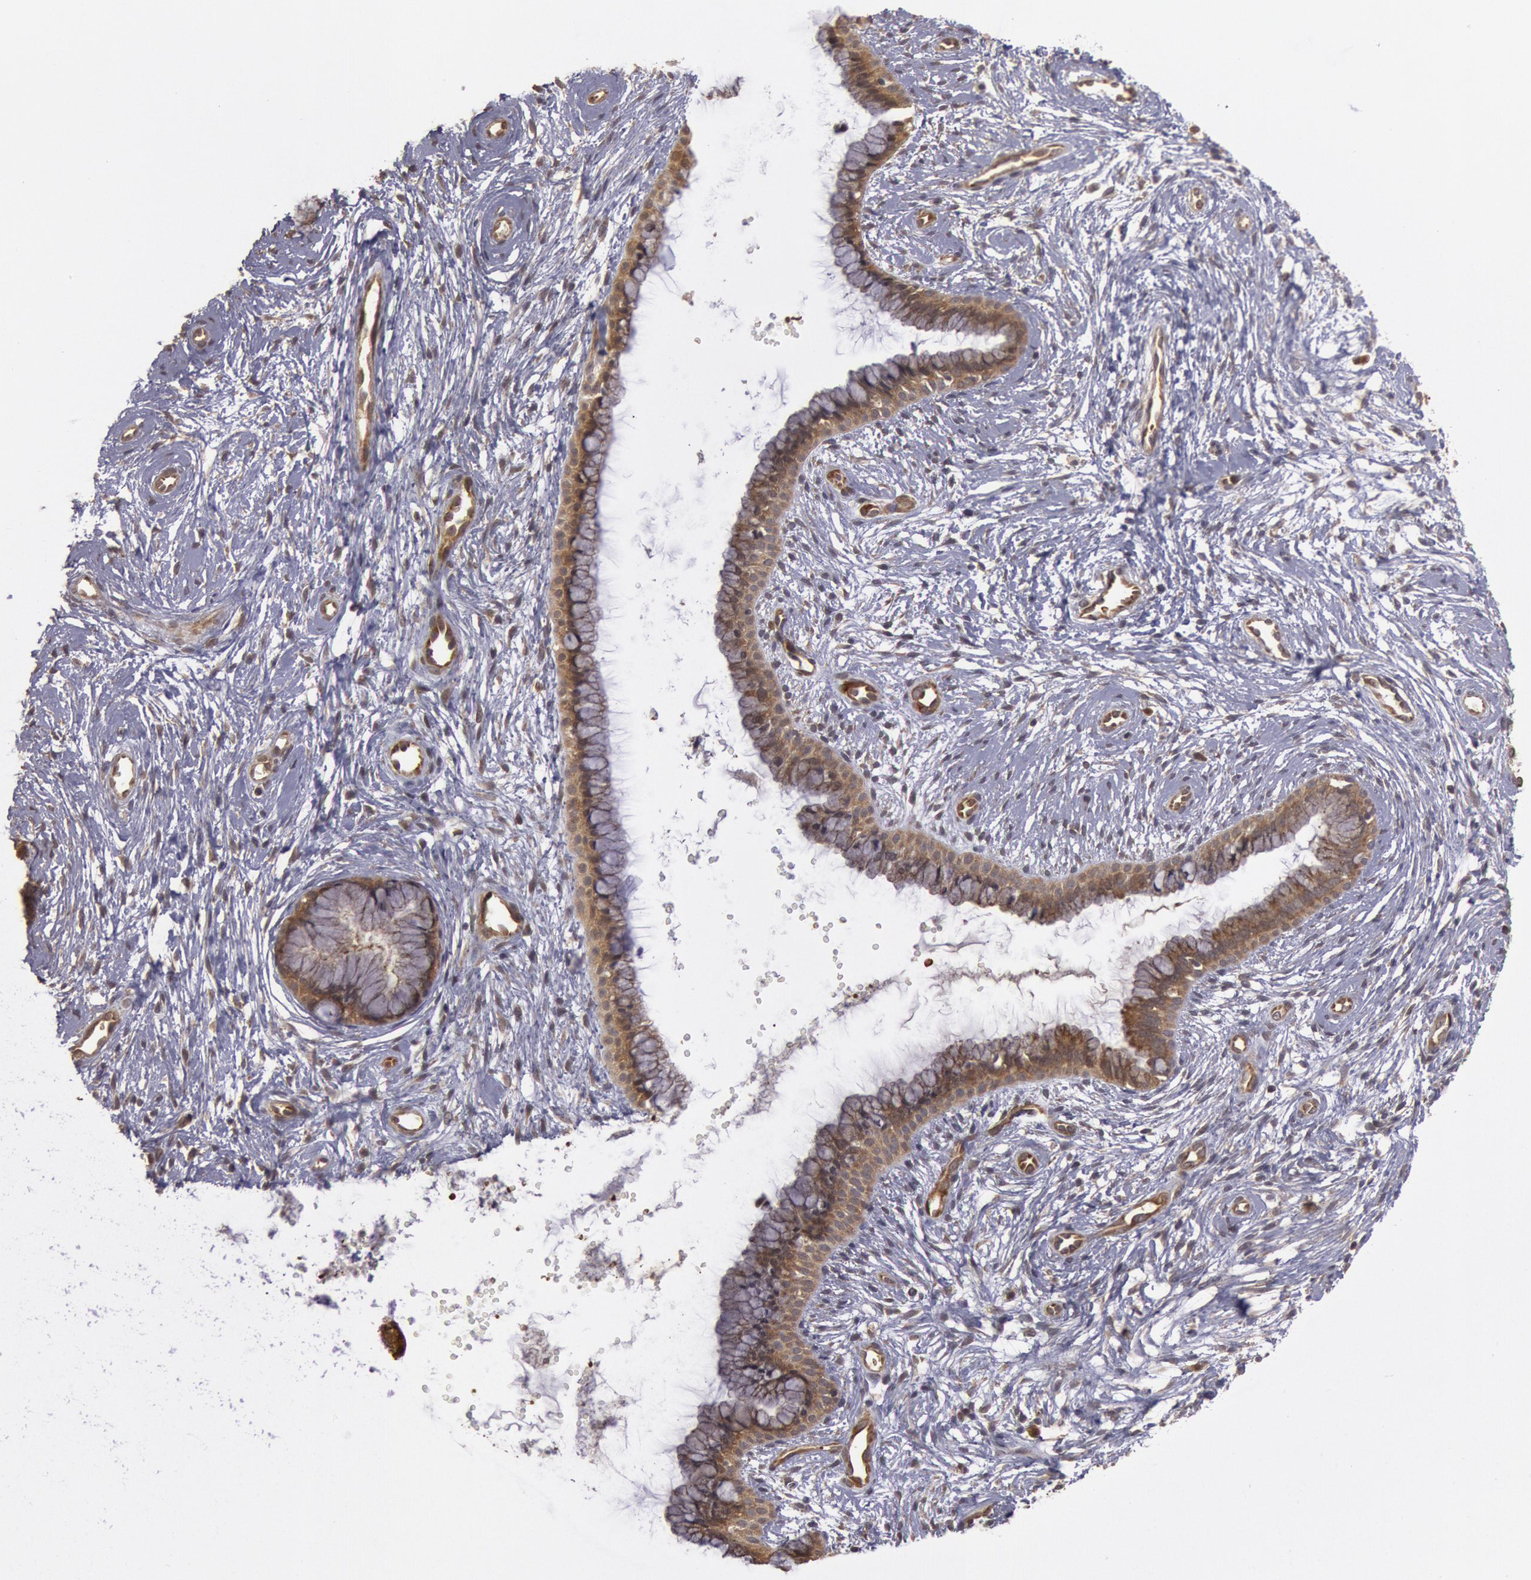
{"staining": {"intensity": "moderate", "quantity": ">75%", "location": "cytoplasmic/membranous"}, "tissue": "cervix", "cell_type": "Glandular cells", "image_type": "normal", "snomed": [{"axis": "morphology", "description": "Normal tissue, NOS"}, {"axis": "topography", "description": "Cervix"}], "caption": "Immunohistochemical staining of unremarkable cervix exhibits >75% levels of moderate cytoplasmic/membranous protein expression in approximately >75% of glandular cells.", "gene": "USP14", "patient": {"sex": "female", "age": 39}}